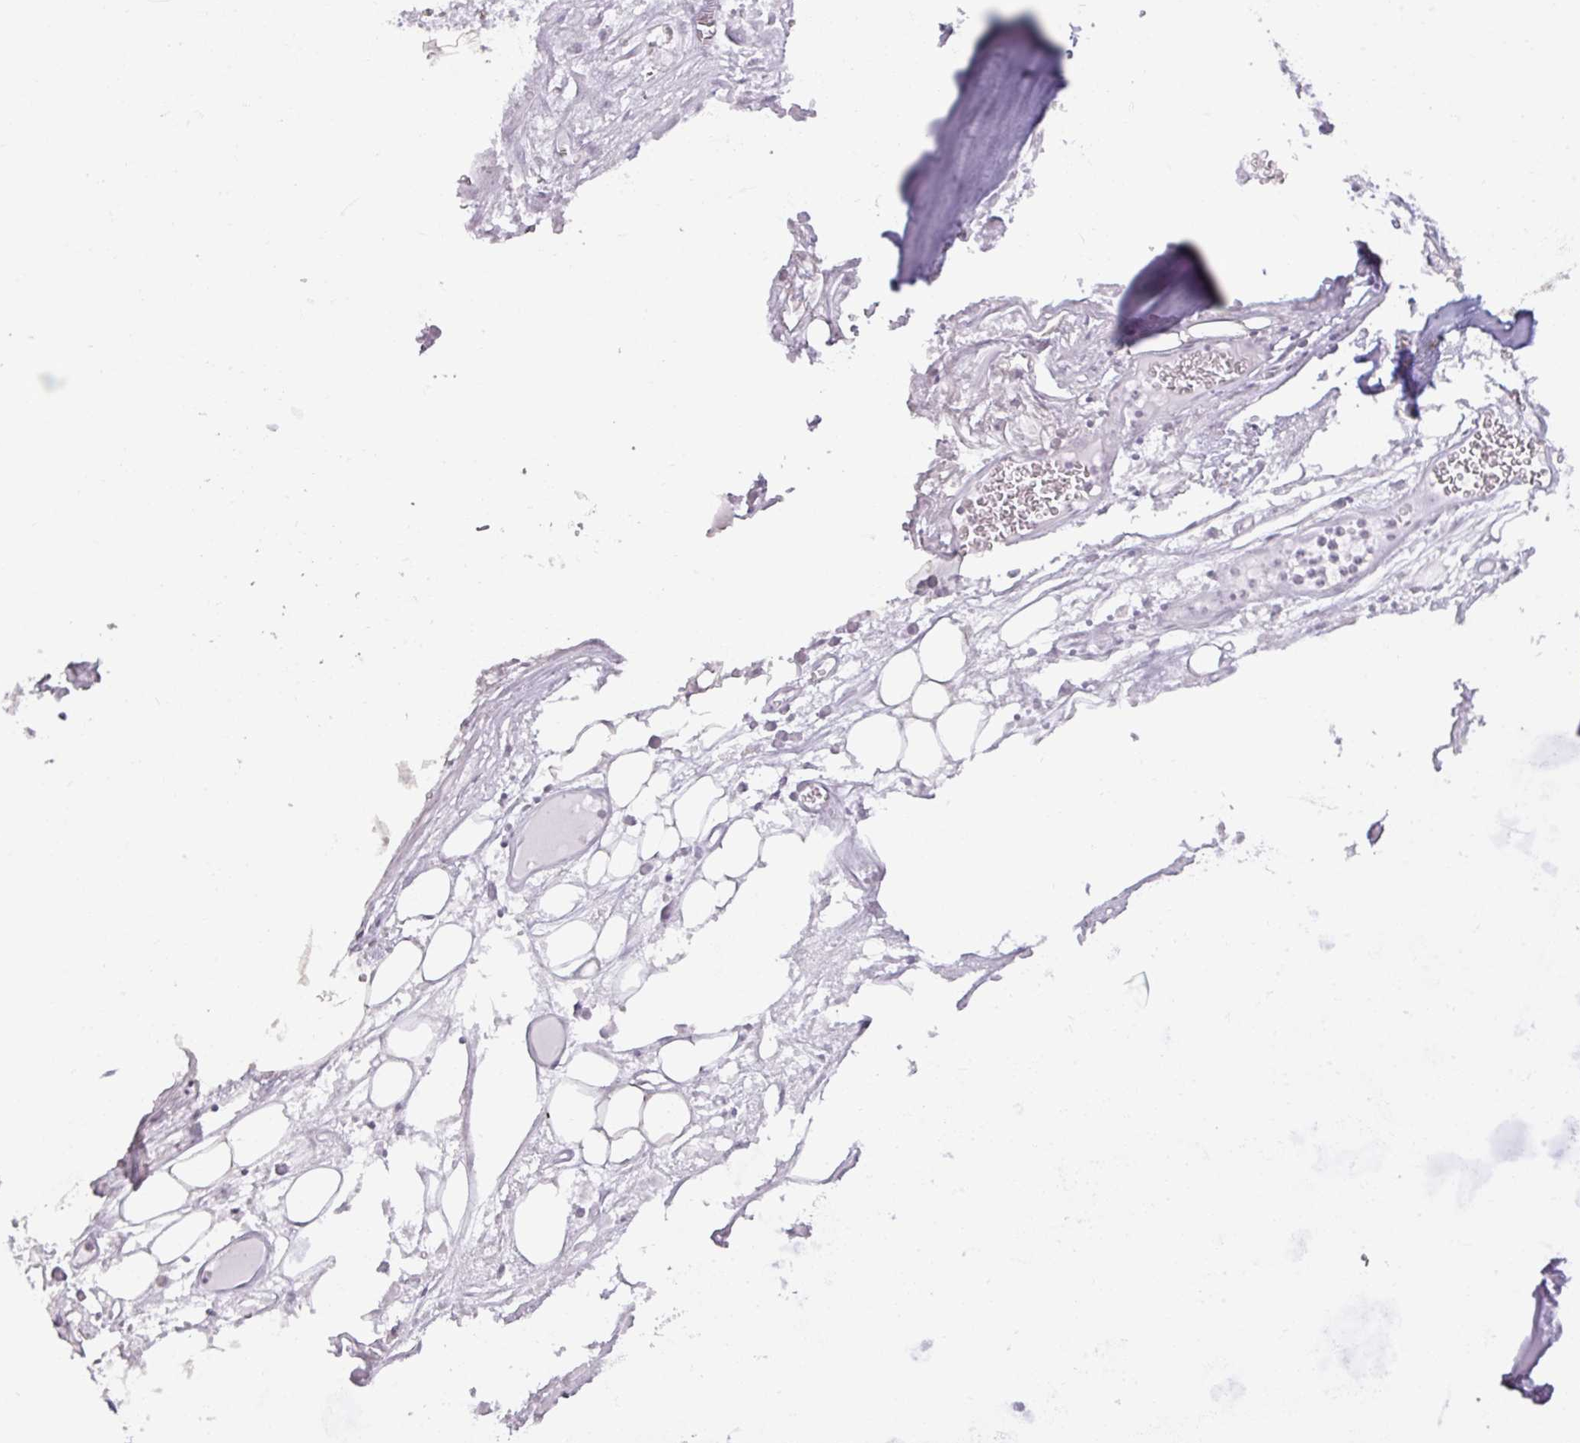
{"staining": {"intensity": "negative", "quantity": "none", "location": "none"}, "tissue": "adipose tissue", "cell_type": "Adipocytes", "image_type": "normal", "snomed": [{"axis": "morphology", "description": "Normal tissue, NOS"}, {"axis": "topography", "description": "Cartilage tissue"}], "caption": "Protein analysis of benign adipose tissue shows no significant positivity in adipocytes.", "gene": "ATAD2", "patient": {"sex": "male", "age": 57}}